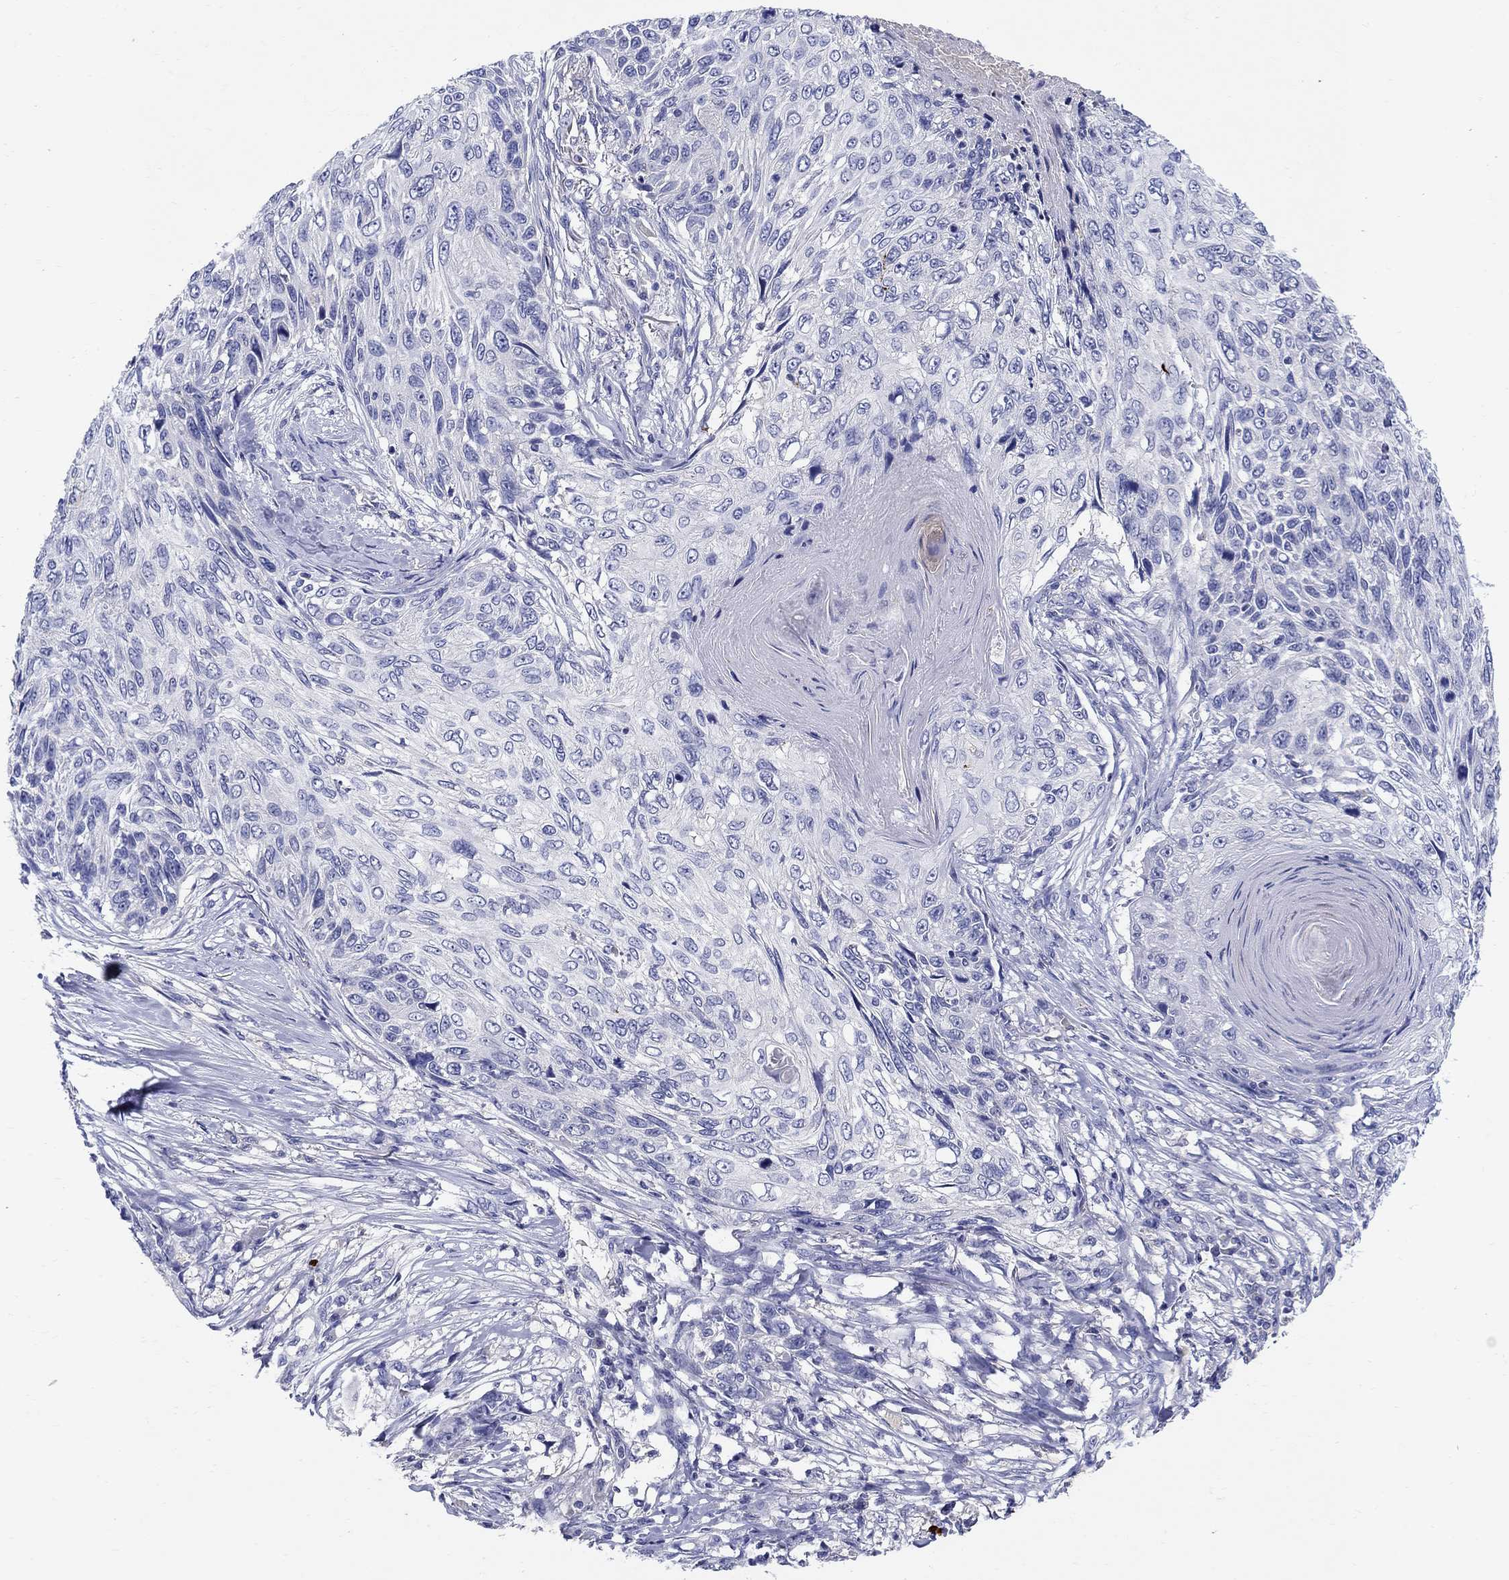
{"staining": {"intensity": "negative", "quantity": "none", "location": "none"}, "tissue": "skin cancer", "cell_type": "Tumor cells", "image_type": "cancer", "snomed": [{"axis": "morphology", "description": "Squamous cell carcinoma, NOS"}, {"axis": "topography", "description": "Skin"}], "caption": "Tumor cells show no significant positivity in skin cancer.", "gene": "CRYGD", "patient": {"sex": "male", "age": 92}}